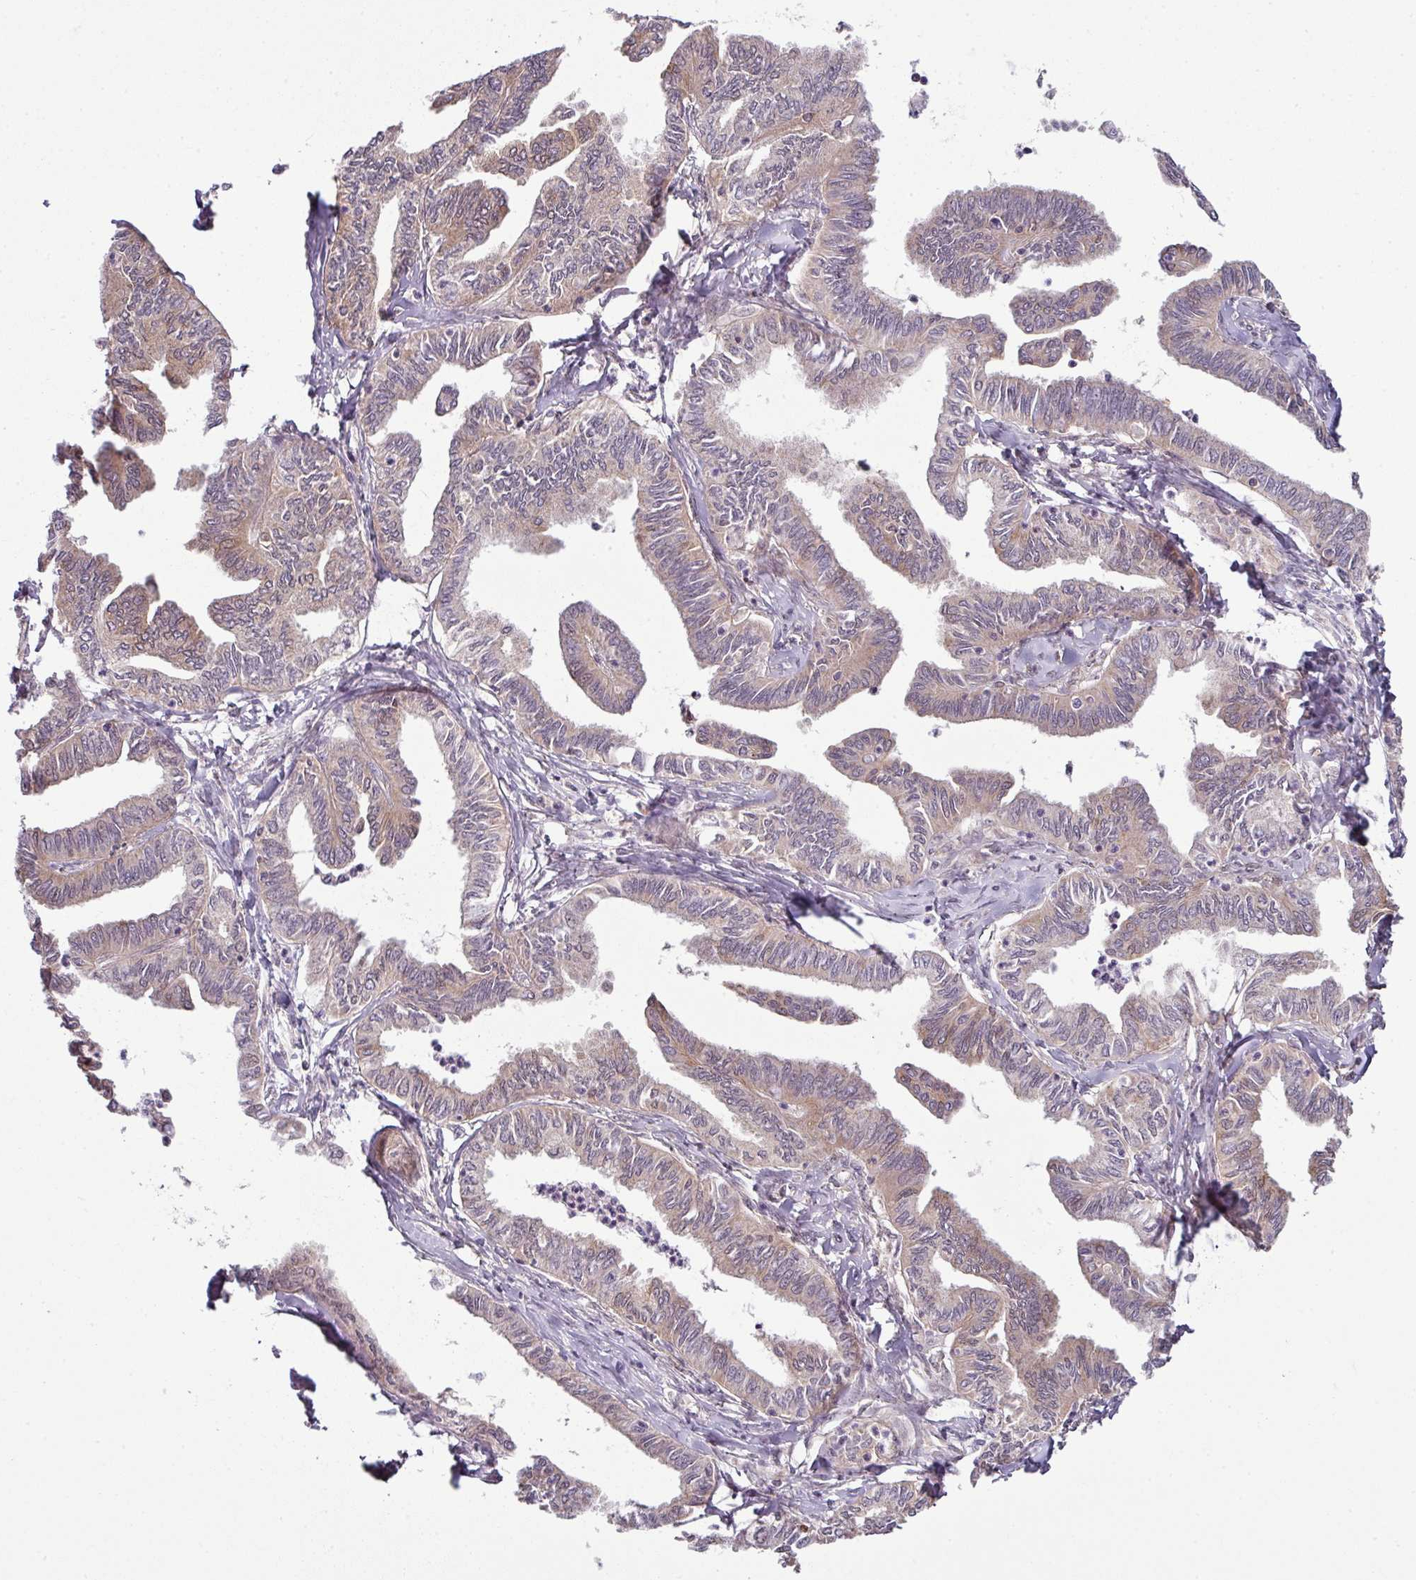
{"staining": {"intensity": "weak", "quantity": "25%-75%", "location": "cytoplasmic/membranous"}, "tissue": "ovarian cancer", "cell_type": "Tumor cells", "image_type": "cancer", "snomed": [{"axis": "morphology", "description": "Carcinoma, endometroid"}, {"axis": "topography", "description": "Ovary"}], "caption": "There is low levels of weak cytoplasmic/membranous staining in tumor cells of ovarian cancer (endometroid carcinoma), as demonstrated by immunohistochemical staining (brown color).", "gene": "DERPC", "patient": {"sex": "female", "age": 70}}